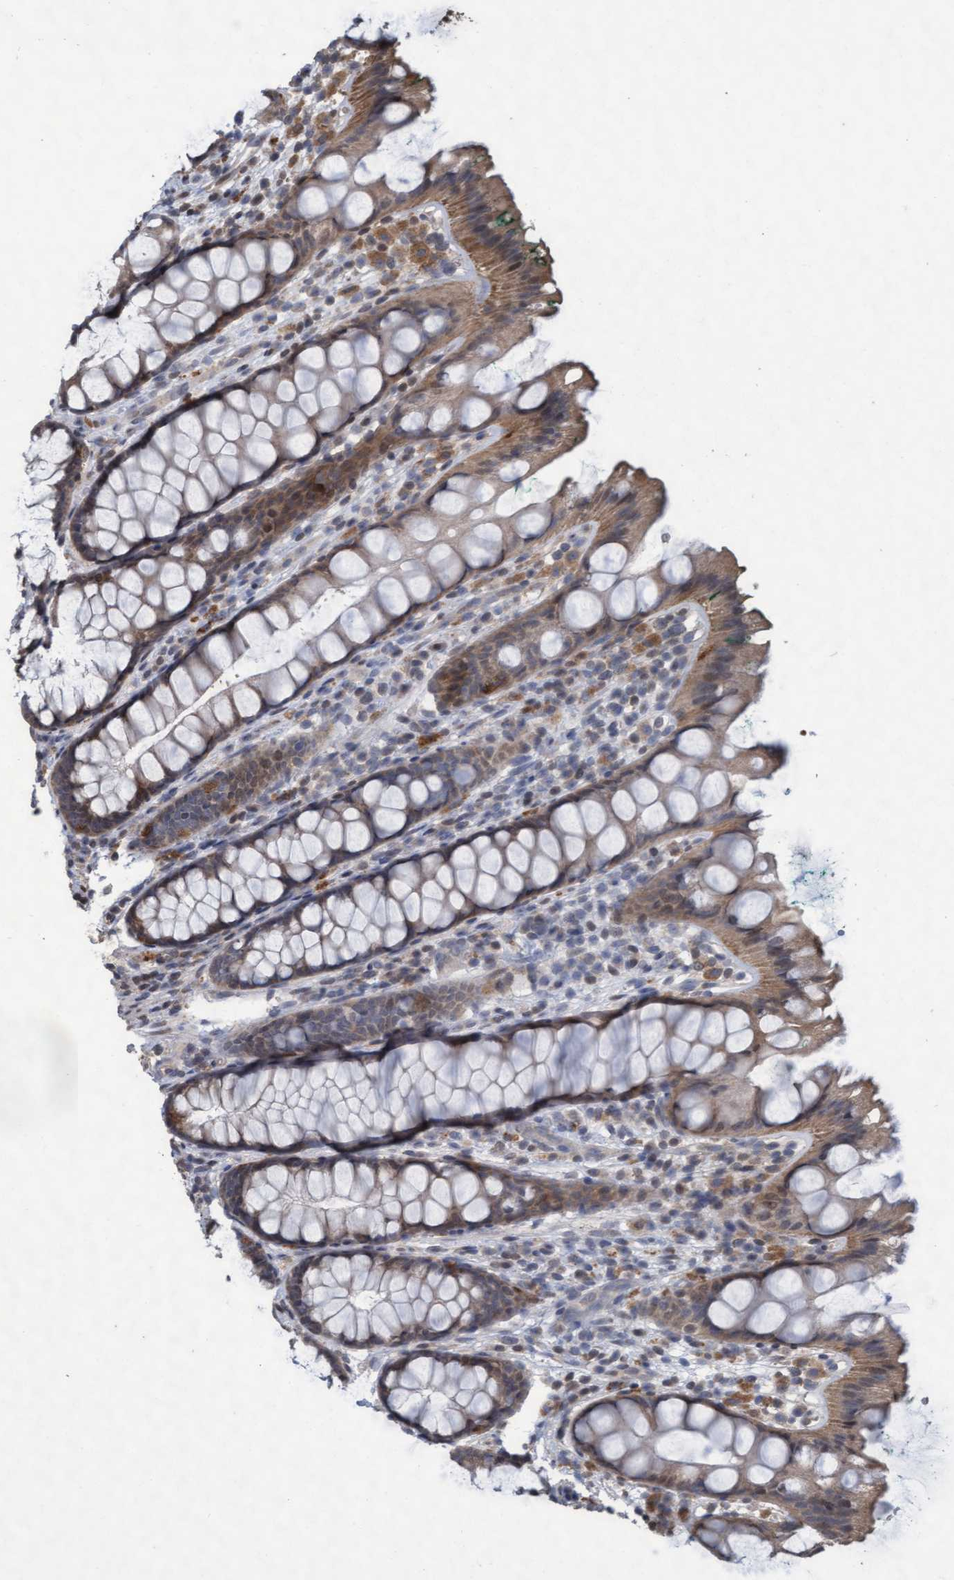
{"staining": {"intensity": "moderate", "quantity": ">75%", "location": "cytoplasmic/membranous"}, "tissue": "rectum", "cell_type": "Glandular cells", "image_type": "normal", "snomed": [{"axis": "morphology", "description": "Normal tissue, NOS"}, {"axis": "topography", "description": "Rectum"}], "caption": "This micrograph demonstrates immunohistochemistry staining of unremarkable human rectum, with medium moderate cytoplasmic/membranous staining in approximately >75% of glandular cells.", "gene": "KCNC2", "patient": {"sex": "female", "age": 65}}